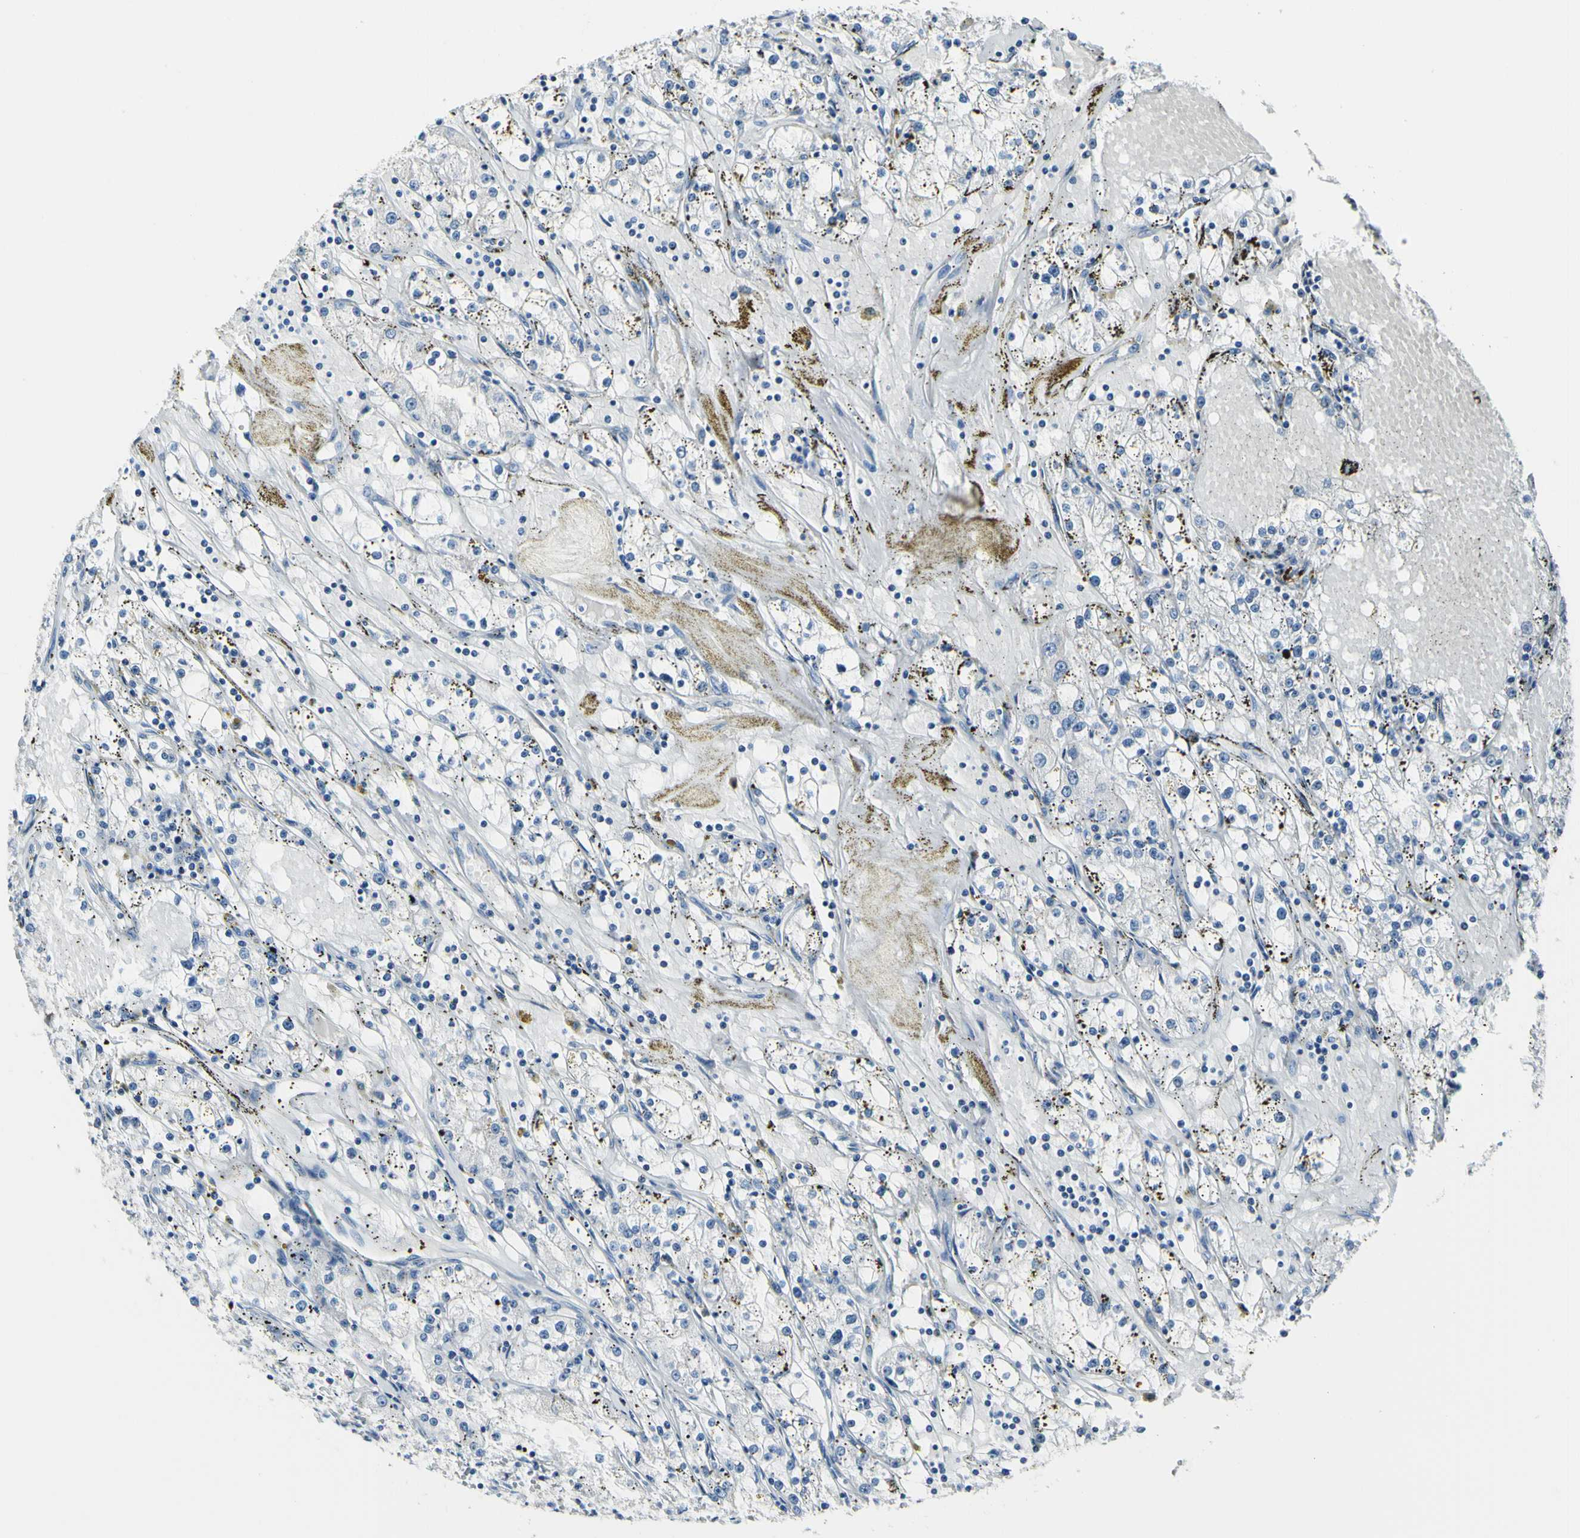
{"staining": {"intensity": "negative", "quantity": "none", "location": "none"}, "tissue": "renal cancer", "cell_type": "Tumor cells", "image_type": "cancer", "snomed": [{"axis": "morphology", "description": "Adenocarcinoma, NOS"}, {"axis": "topography", "description": "Kidney"}], "caption": "There is no significant positivity in tumor cells of renal cancer (adenocarcinoma).", "gene": "COL6A3", "patient": {"sex": "male", "age": 56}}